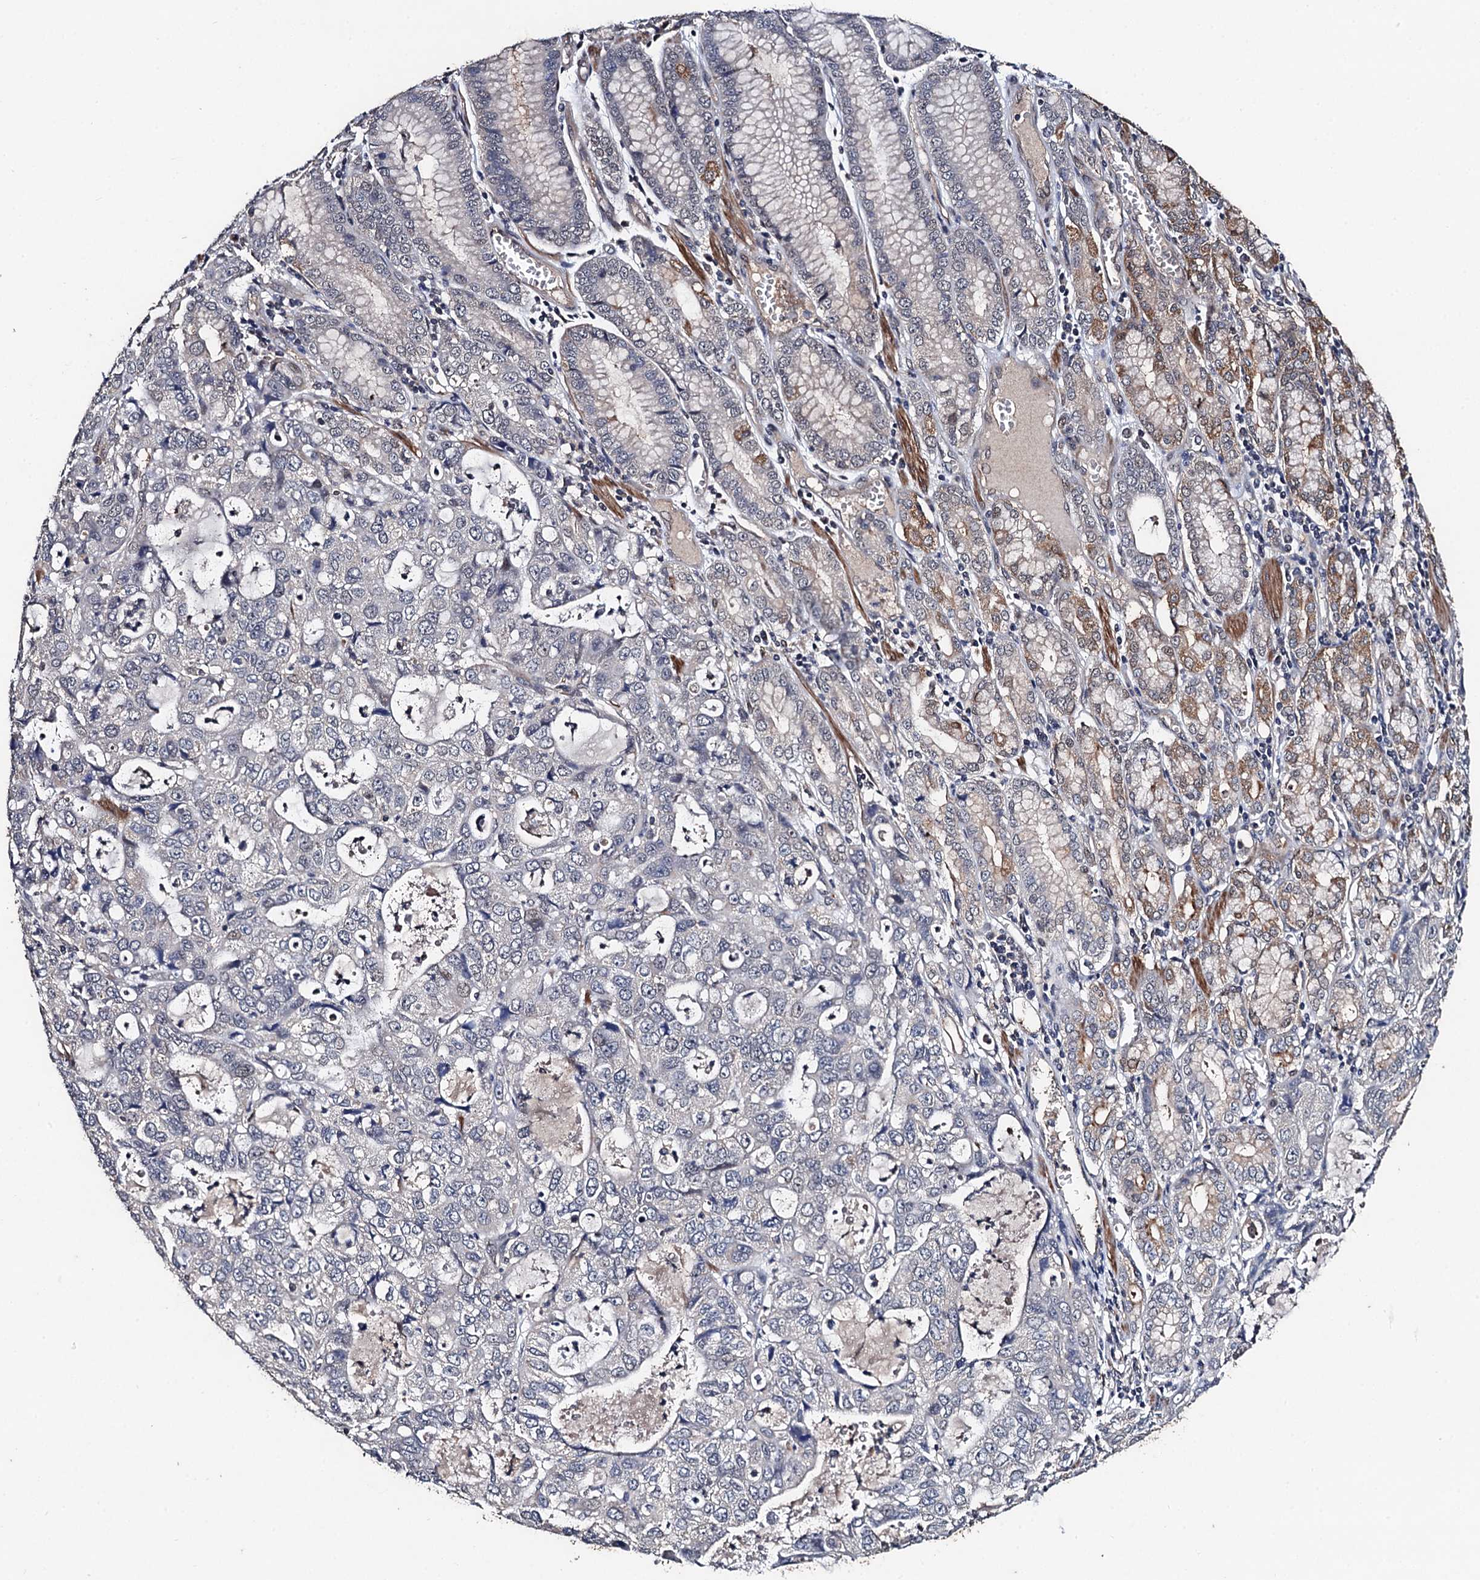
{"staining": {"intensity": "negative", "quantity": "none", "location": "none"}, "tissue": "stomach cancer", "cell_type": "Tumor cells", "image_type": "cancer", "snomed": [{"axis": "morphology", "description": "Adenocarcinoma, NOS"}, {"axis": "topography", "description": "Stomach, upper"}], "caption": "IHC image of neoplastic tissue: stomach cancer (adenocarcinoma) stained with DAB exhibits no significant protein staining in tumor cells.", "gene": "PPTC7", "patient": {"sex": "female", "age": 52}}